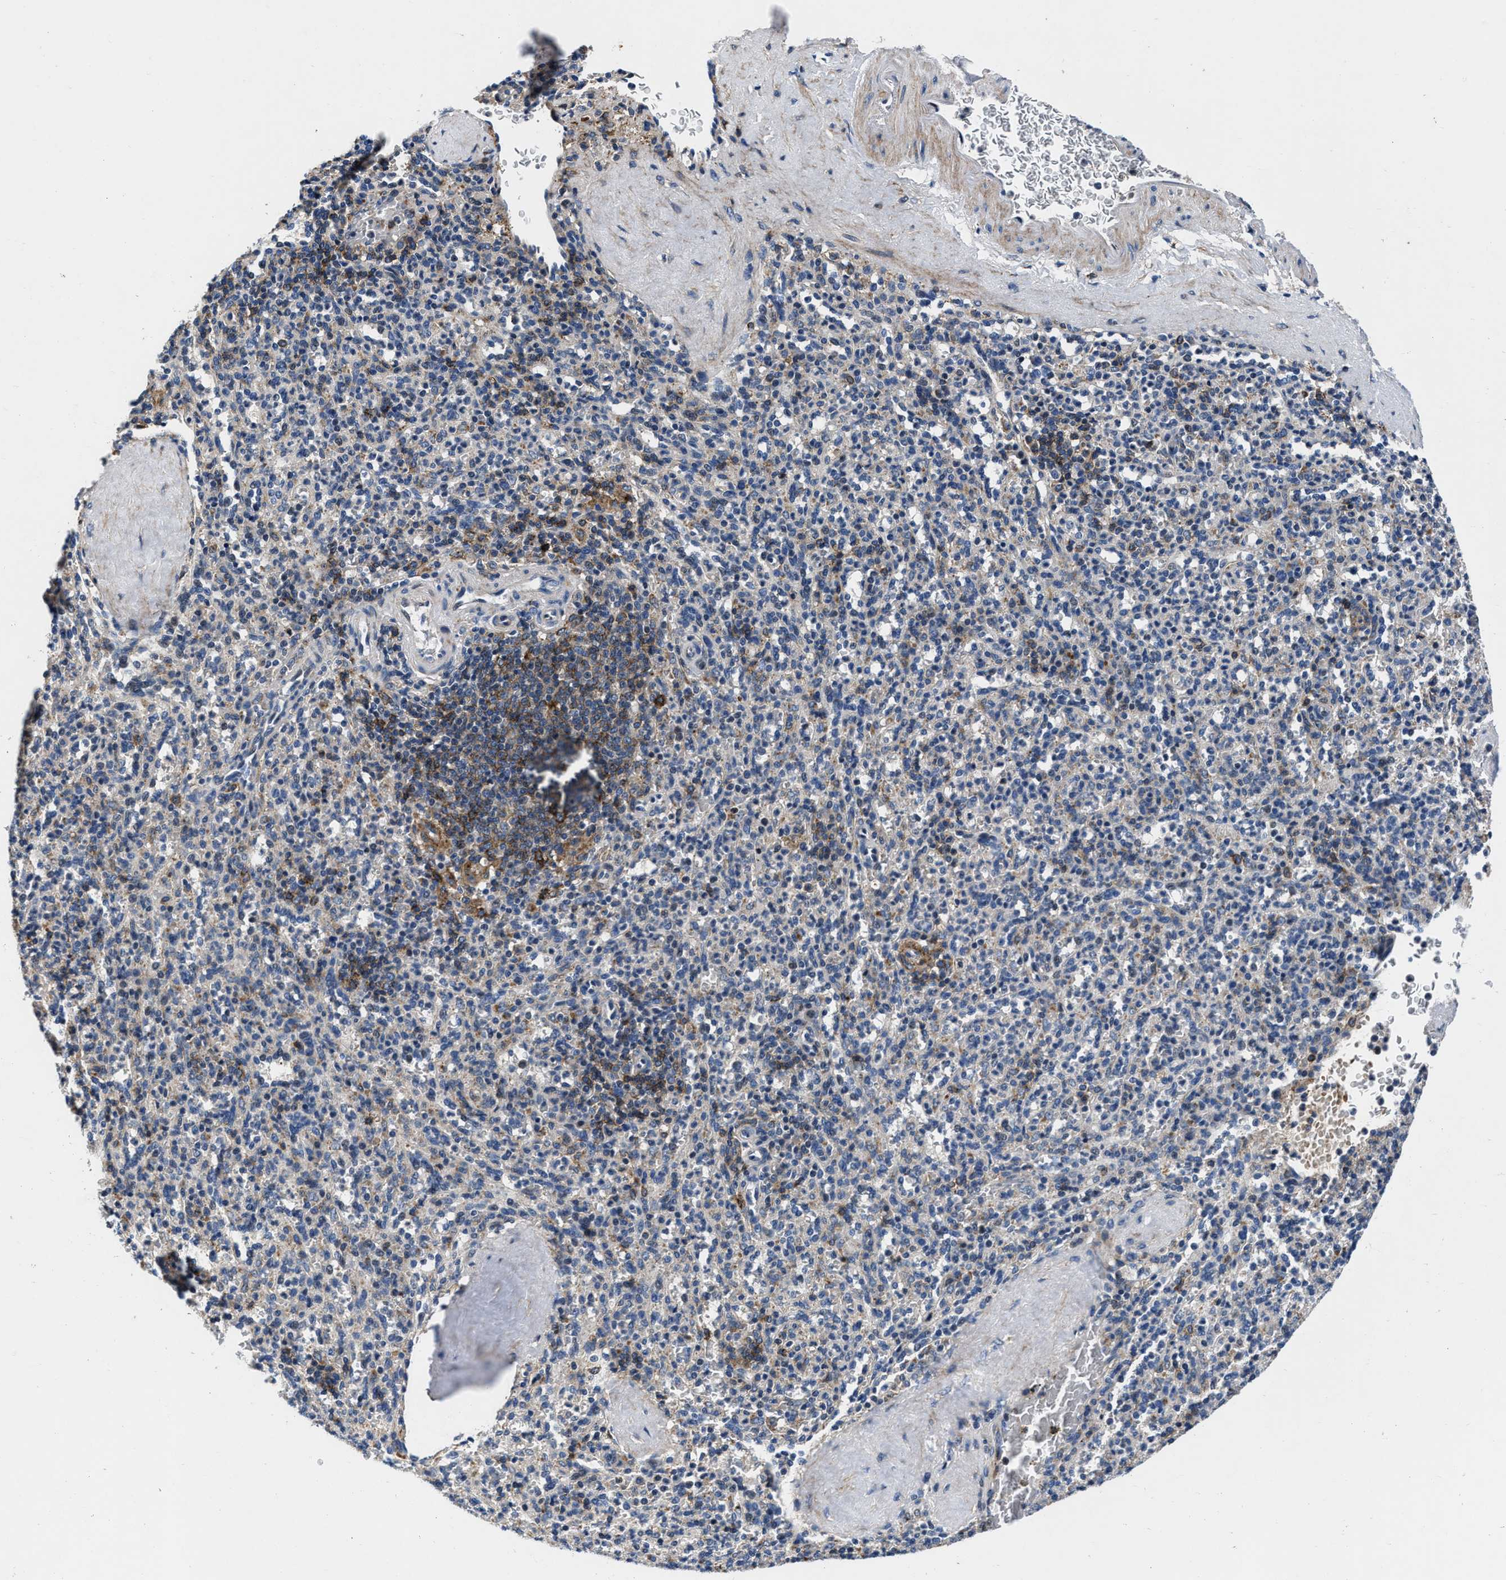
{"staining": {"intensity": "weak", "quantity": "<25%", "location": "cytoplasmic/membranous"}, "tissue": "spleen", "cell_type": "Cells in red pulp", "image_type": "normal", "snomed": [{"axis": "morphology", "description": "Normal tissue, NOS"}, {"axis": "topography", "description": "Spleen"}], "caption": "The immunohistochemistry histopathology image has no significant positivity in cells in red pulp of spleen. The staining was performed using DAB to visualize the protein expression in brown, while the nuclei were stained in blue with hematoxylin (Magnification: 20x).", "gene": "C2orf66", "patient": {"sex": "male", "age": 36}}